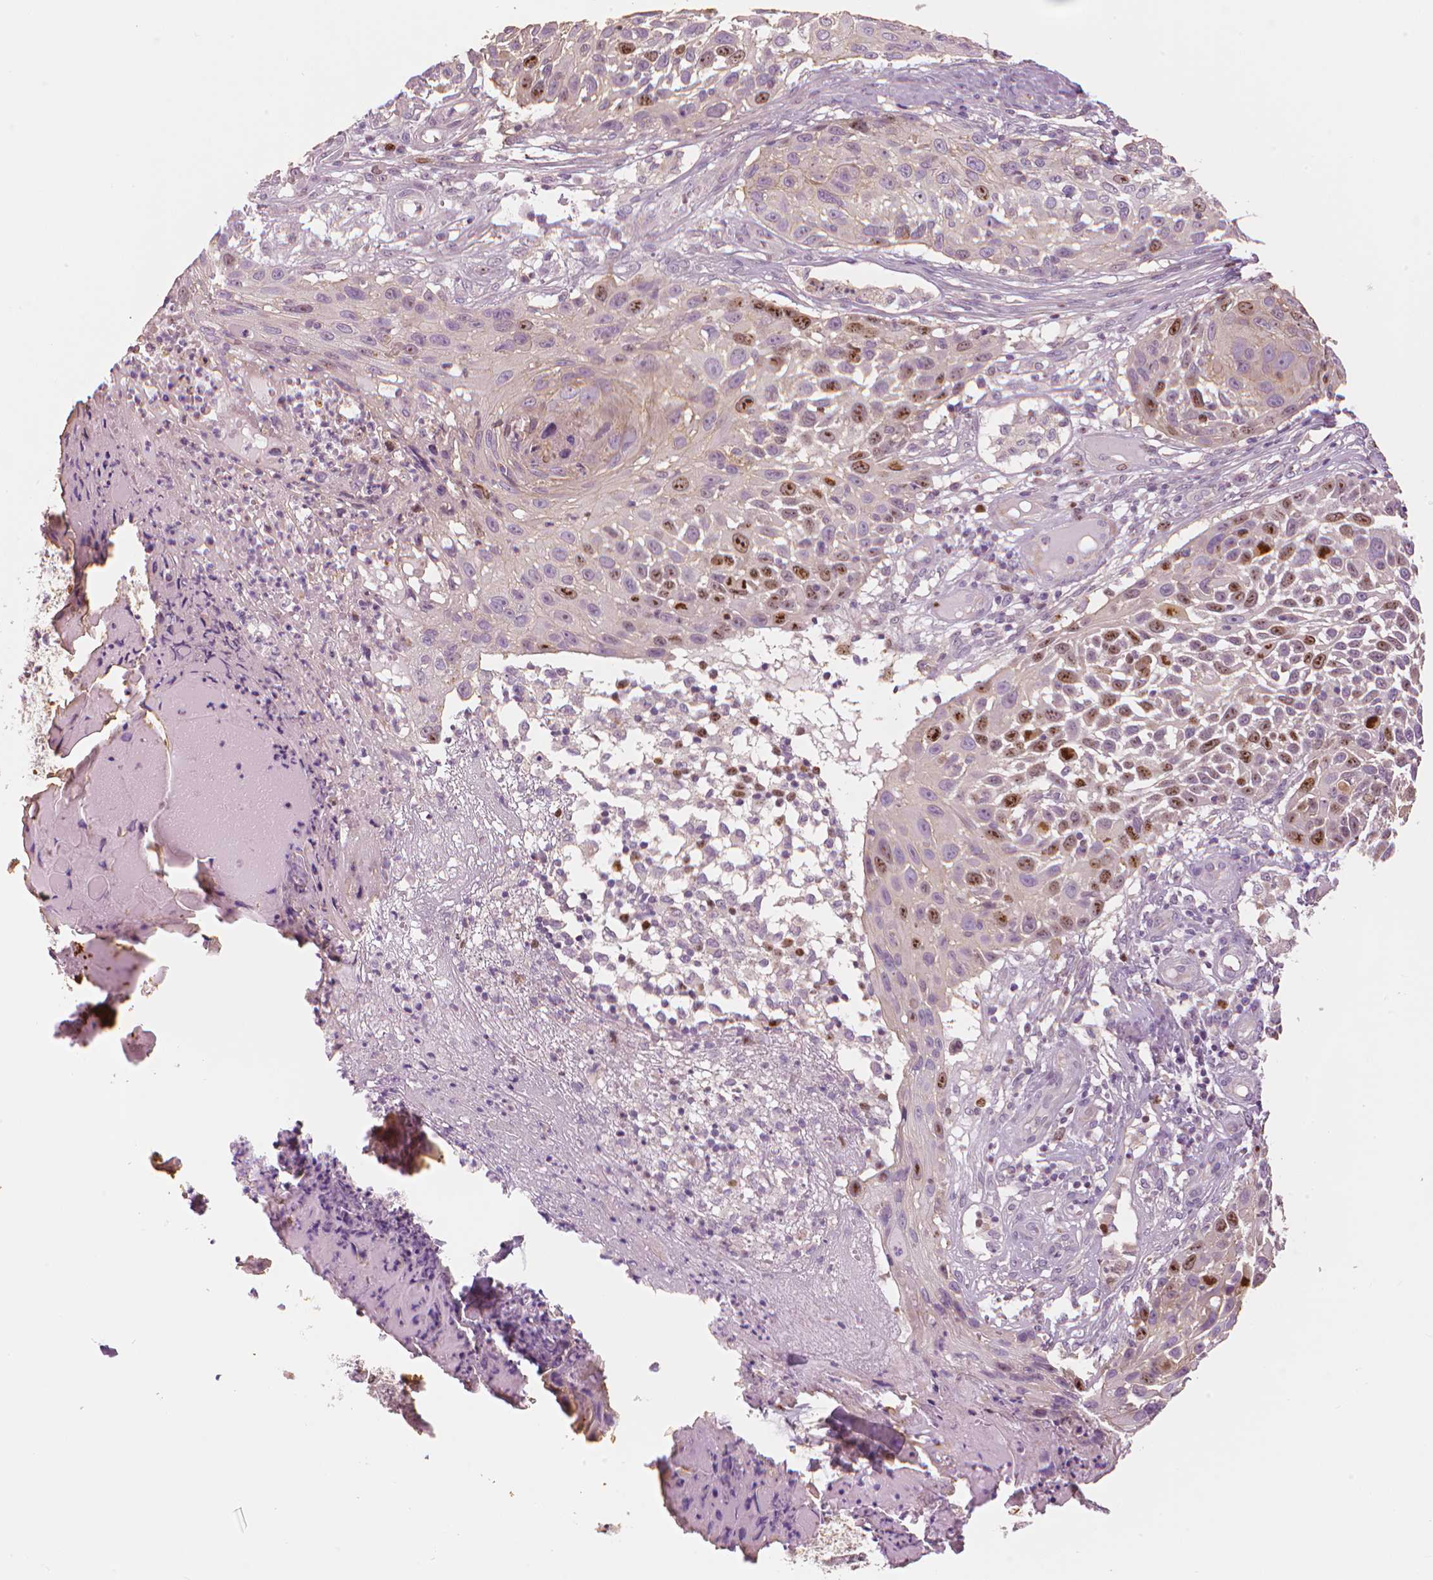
{"staining": {"intensity": "moderate", "quantity": "25%-75%", "location": "nuclear"}, "tissue": "skin cancer", "cell_type": "Tumor cells", "image_type": "cancer", "snomed": [{"axis": "morphology", "description": "Squamous cell carcinoma, NOS"}, {"axis": "topography", "description": "Skin"}], "caption": "Protein expression analysis of squamous cell carcinoma (skin) exhibits moderate nuclear expression in about 25%-75% of tumor cells.", "gene": "MKI67", "patient": {"sex": "male", "age": 92}}